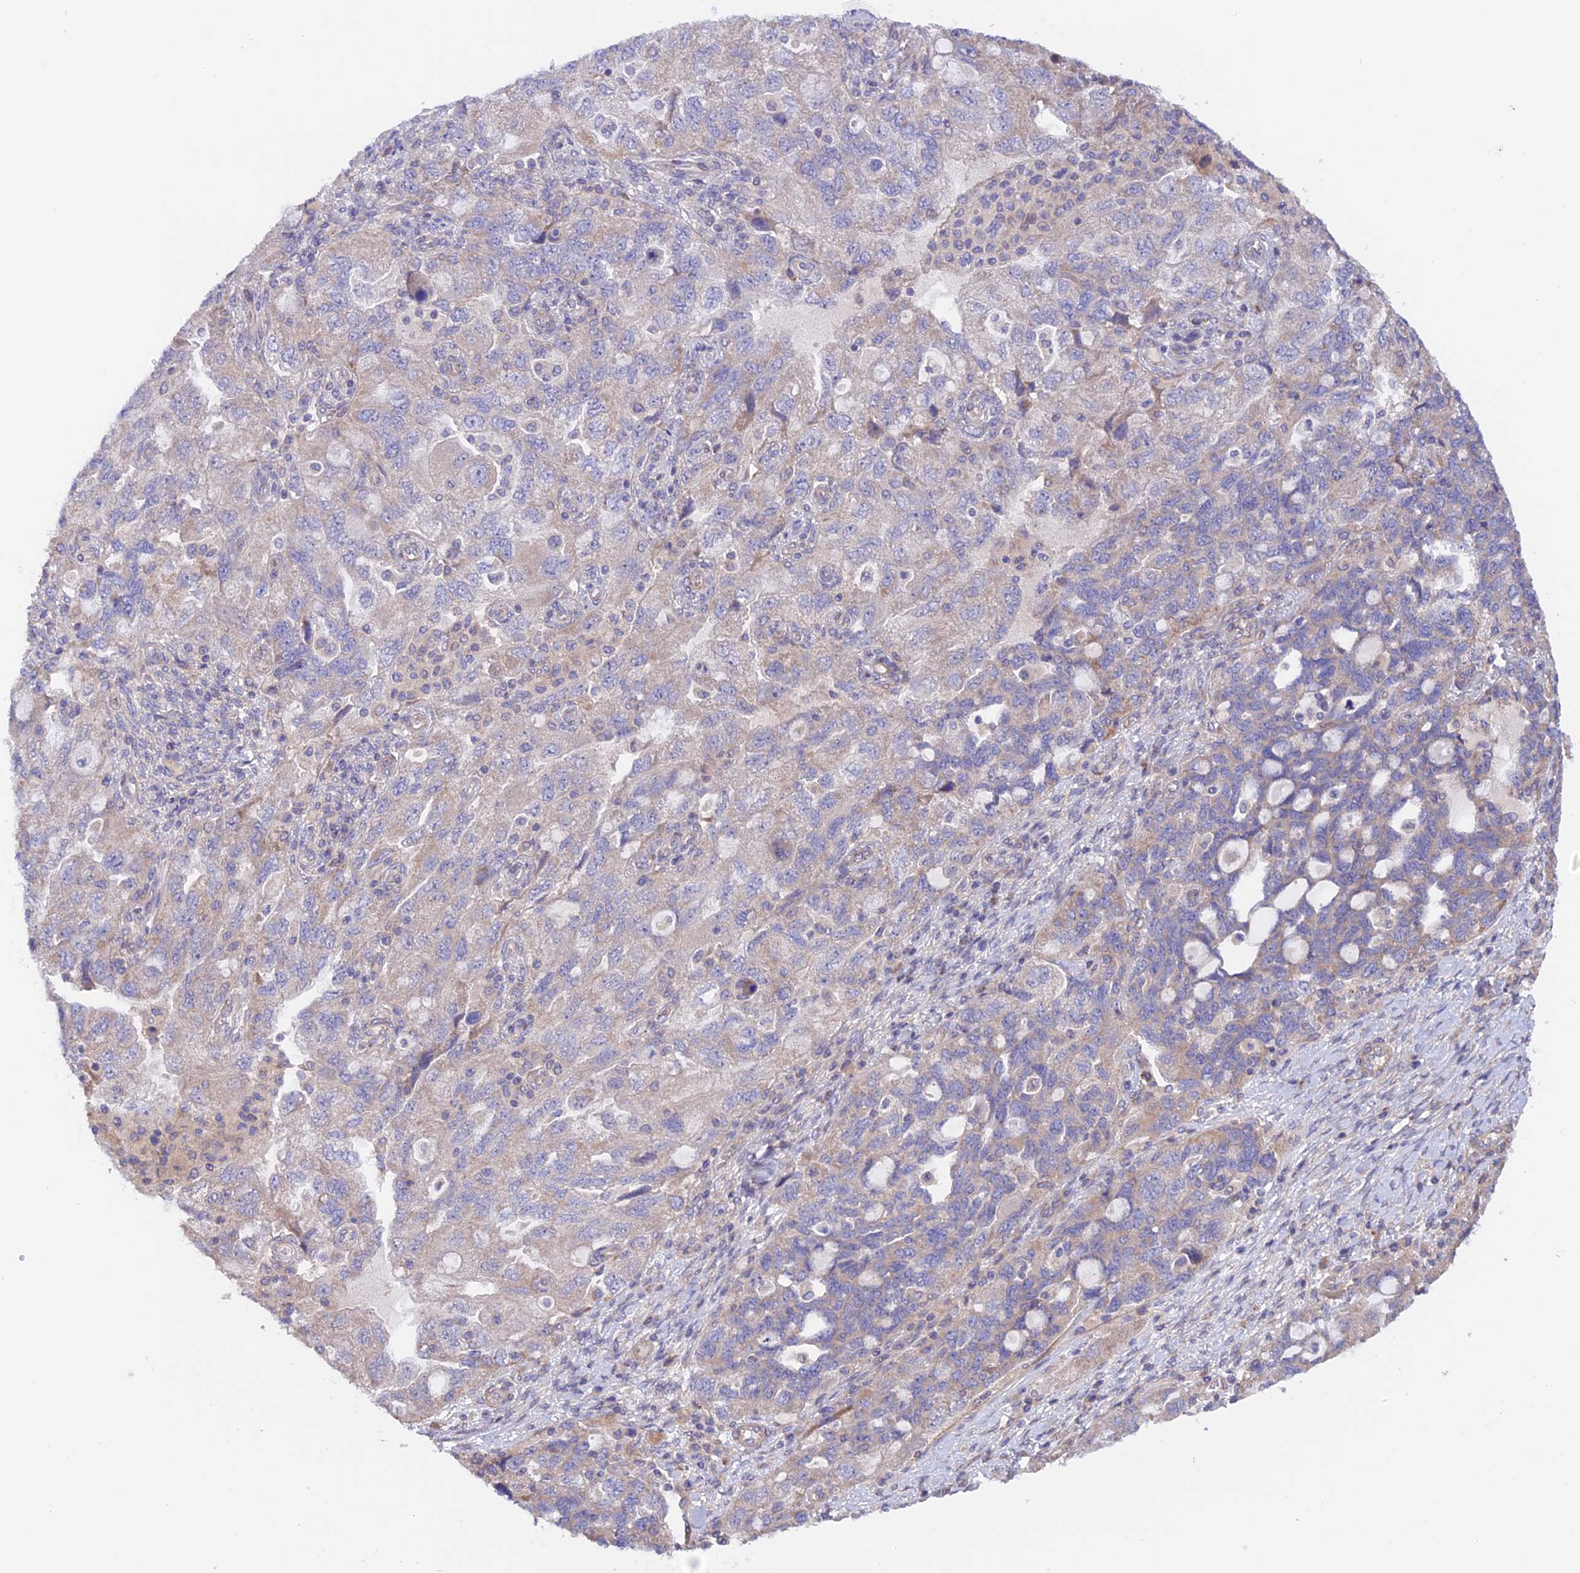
{"staining": {"intensity": "negative", "quantity": "none", "location": "none"}, "tissue": "ovarian cancer", "cell_type": "Tumor cells", "image_type": "cancer", "snomed": [{"axis": "morphology", "description": "Carcinoma, endometroid"}, {"axis": "topography", "description": "Ovary"}], "caption": "Immunohistochemistry micrograph of human ovarian endometroid carcinoma stained for a protein (brown), which reveals no expression in tumor cells. (DAB immunohistochemistry (IHC), high magnification).", "gene": "HYCC1", "patient": {"sex": "female", "age": 51}}